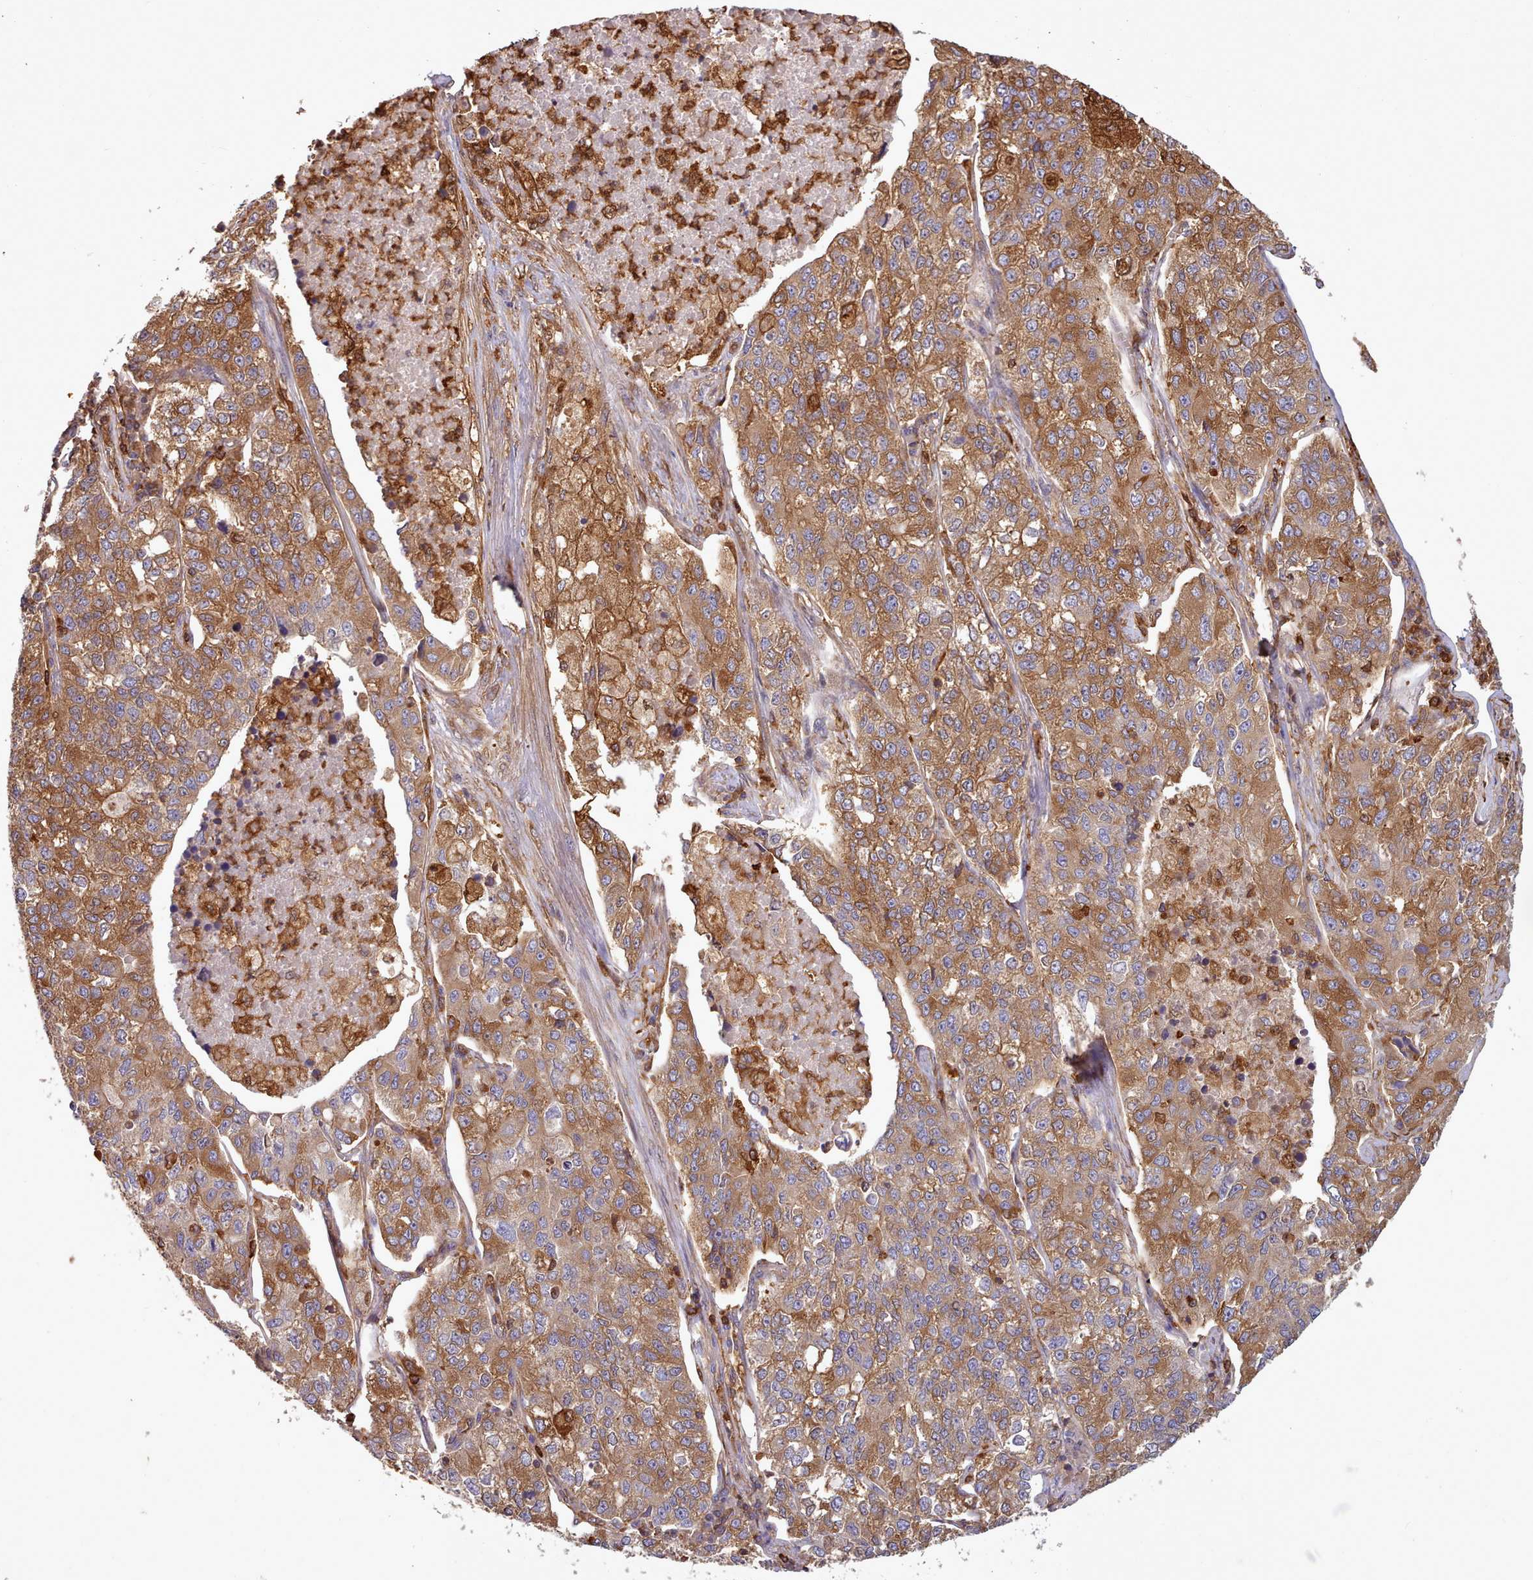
{"staining": {"intensity": "moderate", "quantity": ">75%", "location": "cytoplasmic/membranous"}, "tissue": "lung cancer", "cell_type": "Tumor cells", "image_type": "cancer", "snomed": [{"axis": "morphology", "description": "Adenocarcinoma, NOS"}, {"axis": "topography", "description": "Lung"}], "caption": "This is a micrograph of IHC staining of lung adenocarcinoma, which shows moderate expression in the cytoplasmic/membranous of tumor cells.", "gene": "SLC4A9", "patient": {"sex": "male", "age": 49}}